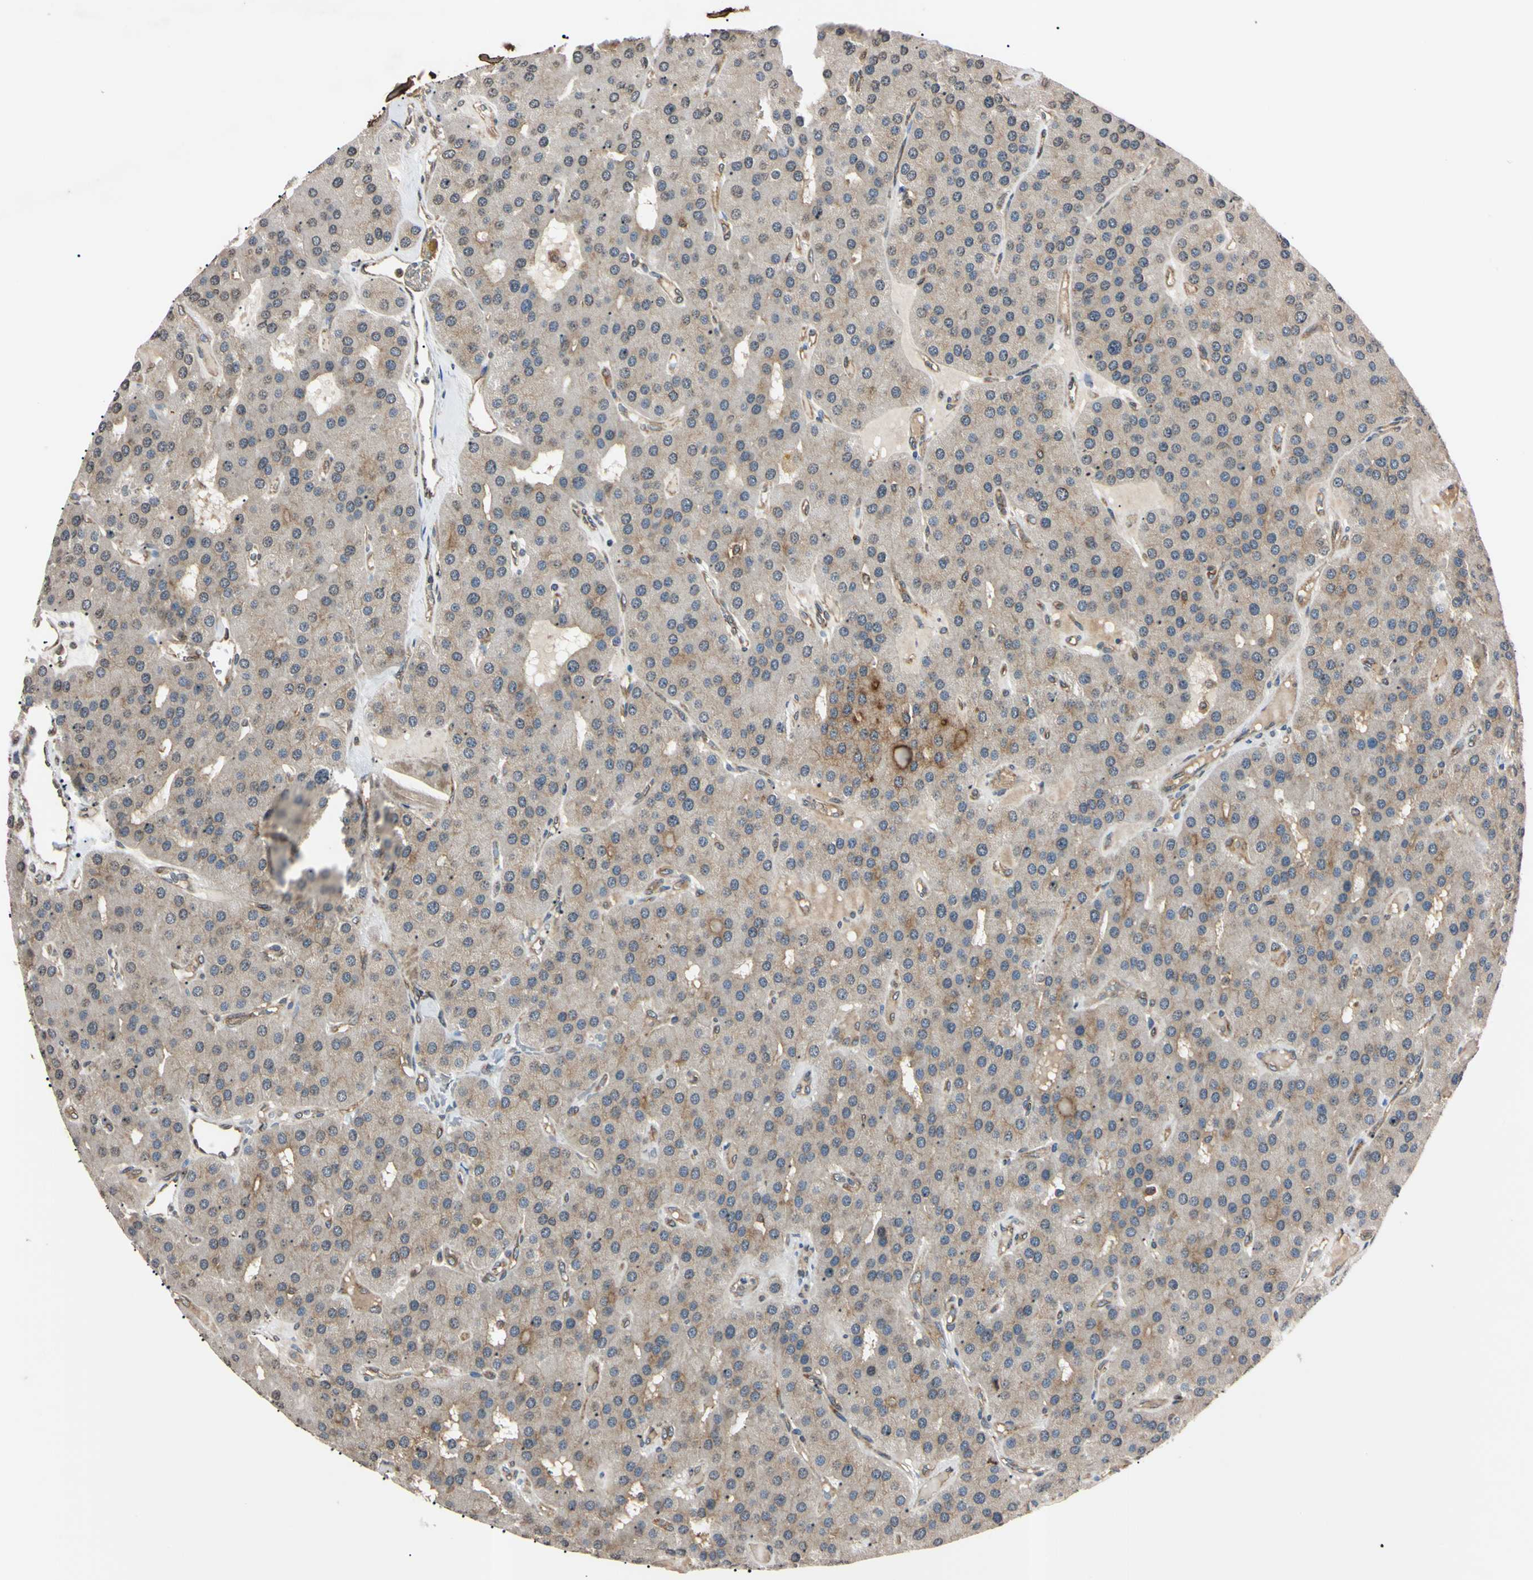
{"staining": {"intensity": "weak", "quantity": "25%-75%", "location": "cytoplasmic/membranous"}, "tissue": "parathyroid gland", "cell_type": "Glandular cells", "image_type": "normal", "snomed": [{"axis": "morphology", "description": "Normal tissue, NOS"}, {"axis": "morphology", "description": "Adenoma, NOS"}, {"axis": "topography", "description": "Parathyroid gland"}], "caption": "Human parathyroid gland stained with a brown dye reveals weak cytoplasmic/membranous positive positivity in approximately 25%-75% of glandular cells.", "gene": "EPN1", "patient": {"sex": "female", "age": 86}}